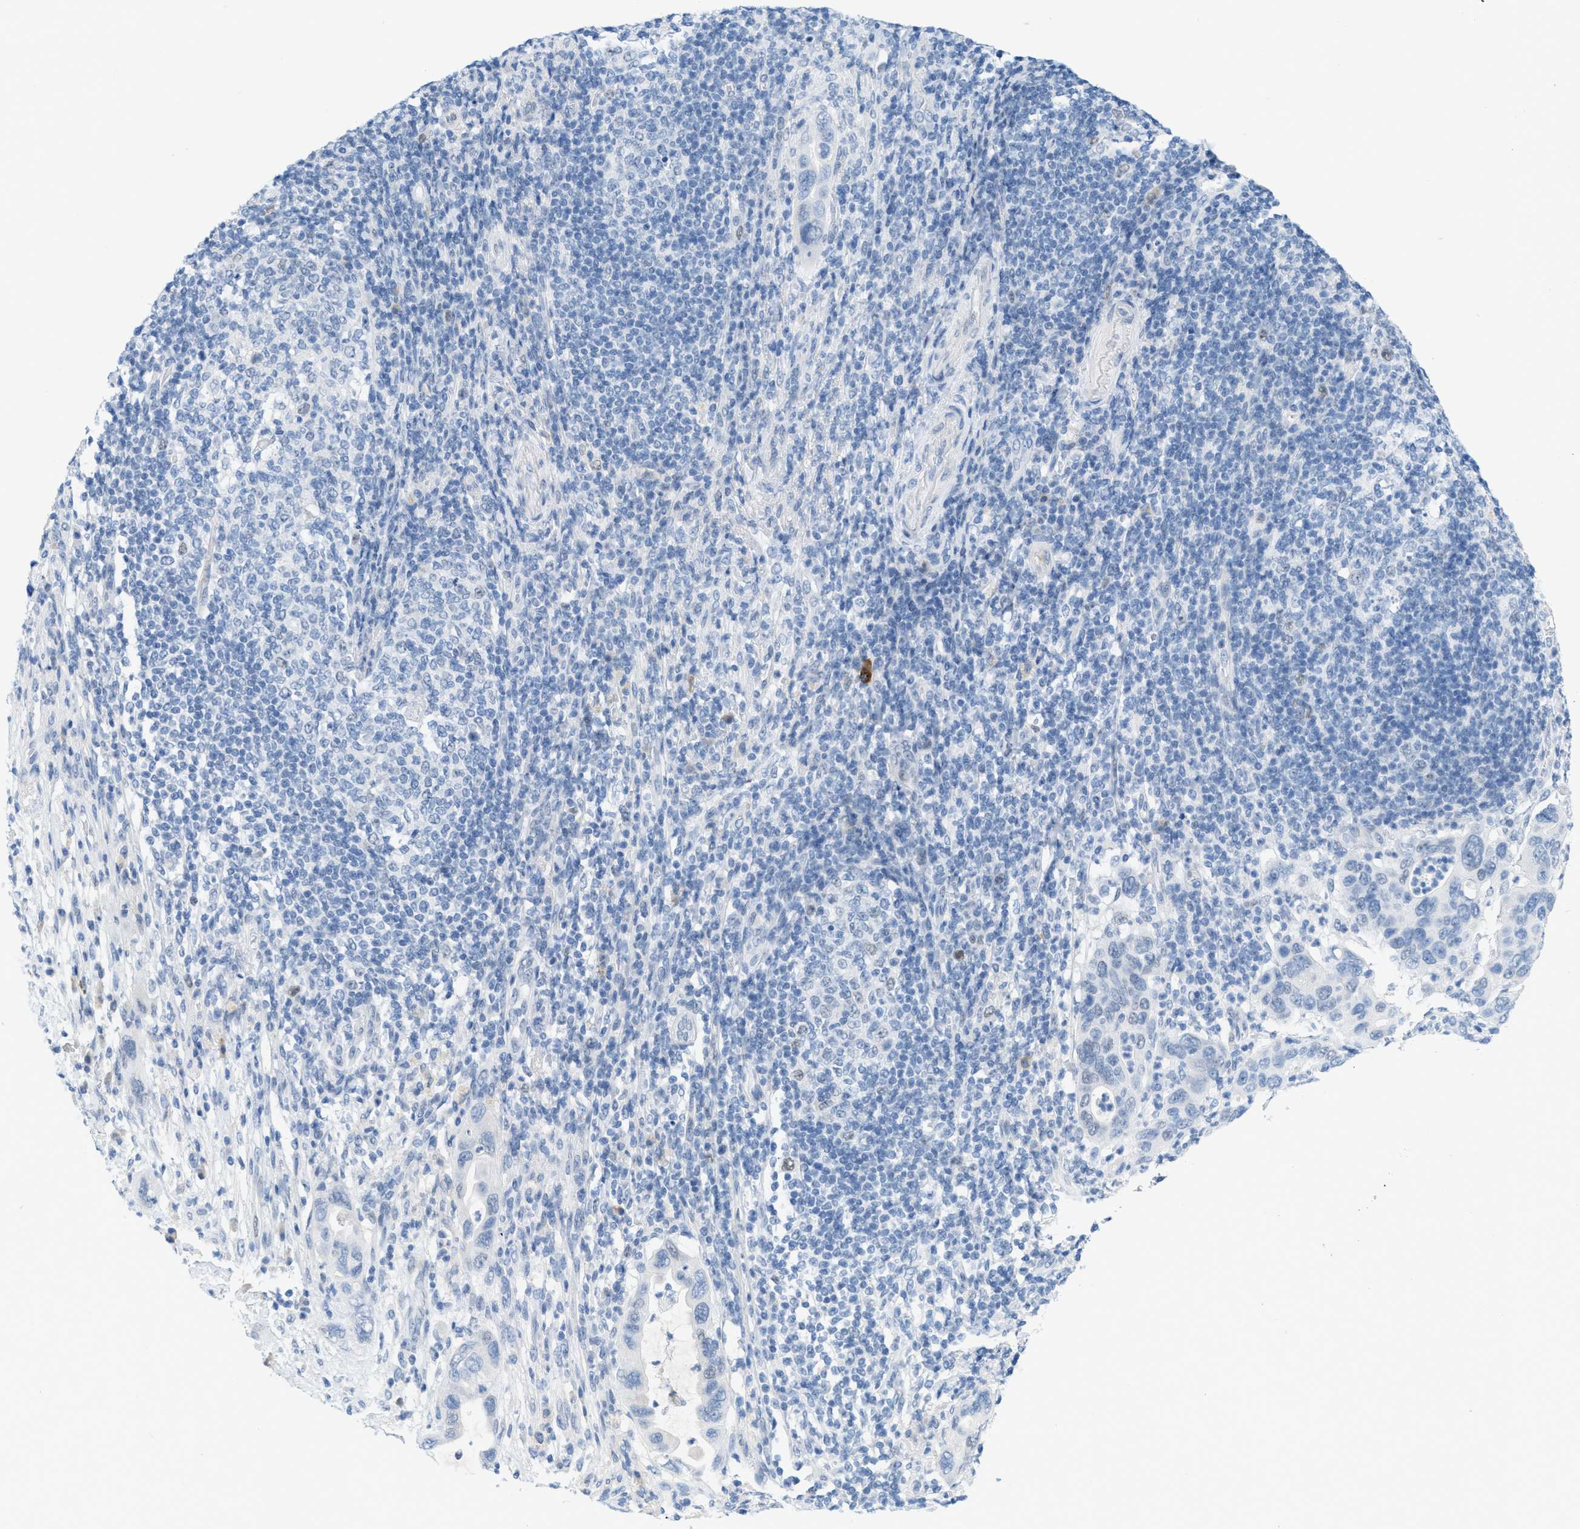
{"staining": {"intensity": "negative", "quantity": "none", "location": "none"}, "tissue": "pancreatic cancer", "cell_type": "Tumor cells", "image_type": "cancer", "snomed": [{"axis": "morphology", "description": "Adenocarcinoma, NOS"}, {"axis": "topography", "description": "Pancreas"}], "caption": "Immunohistochemical staining of human adenocarcinoma (pancreatic) exhibits no significant expression in tumor cells.", "gene": "HSF2", "patient": {"sex": "female", "age": 71}}